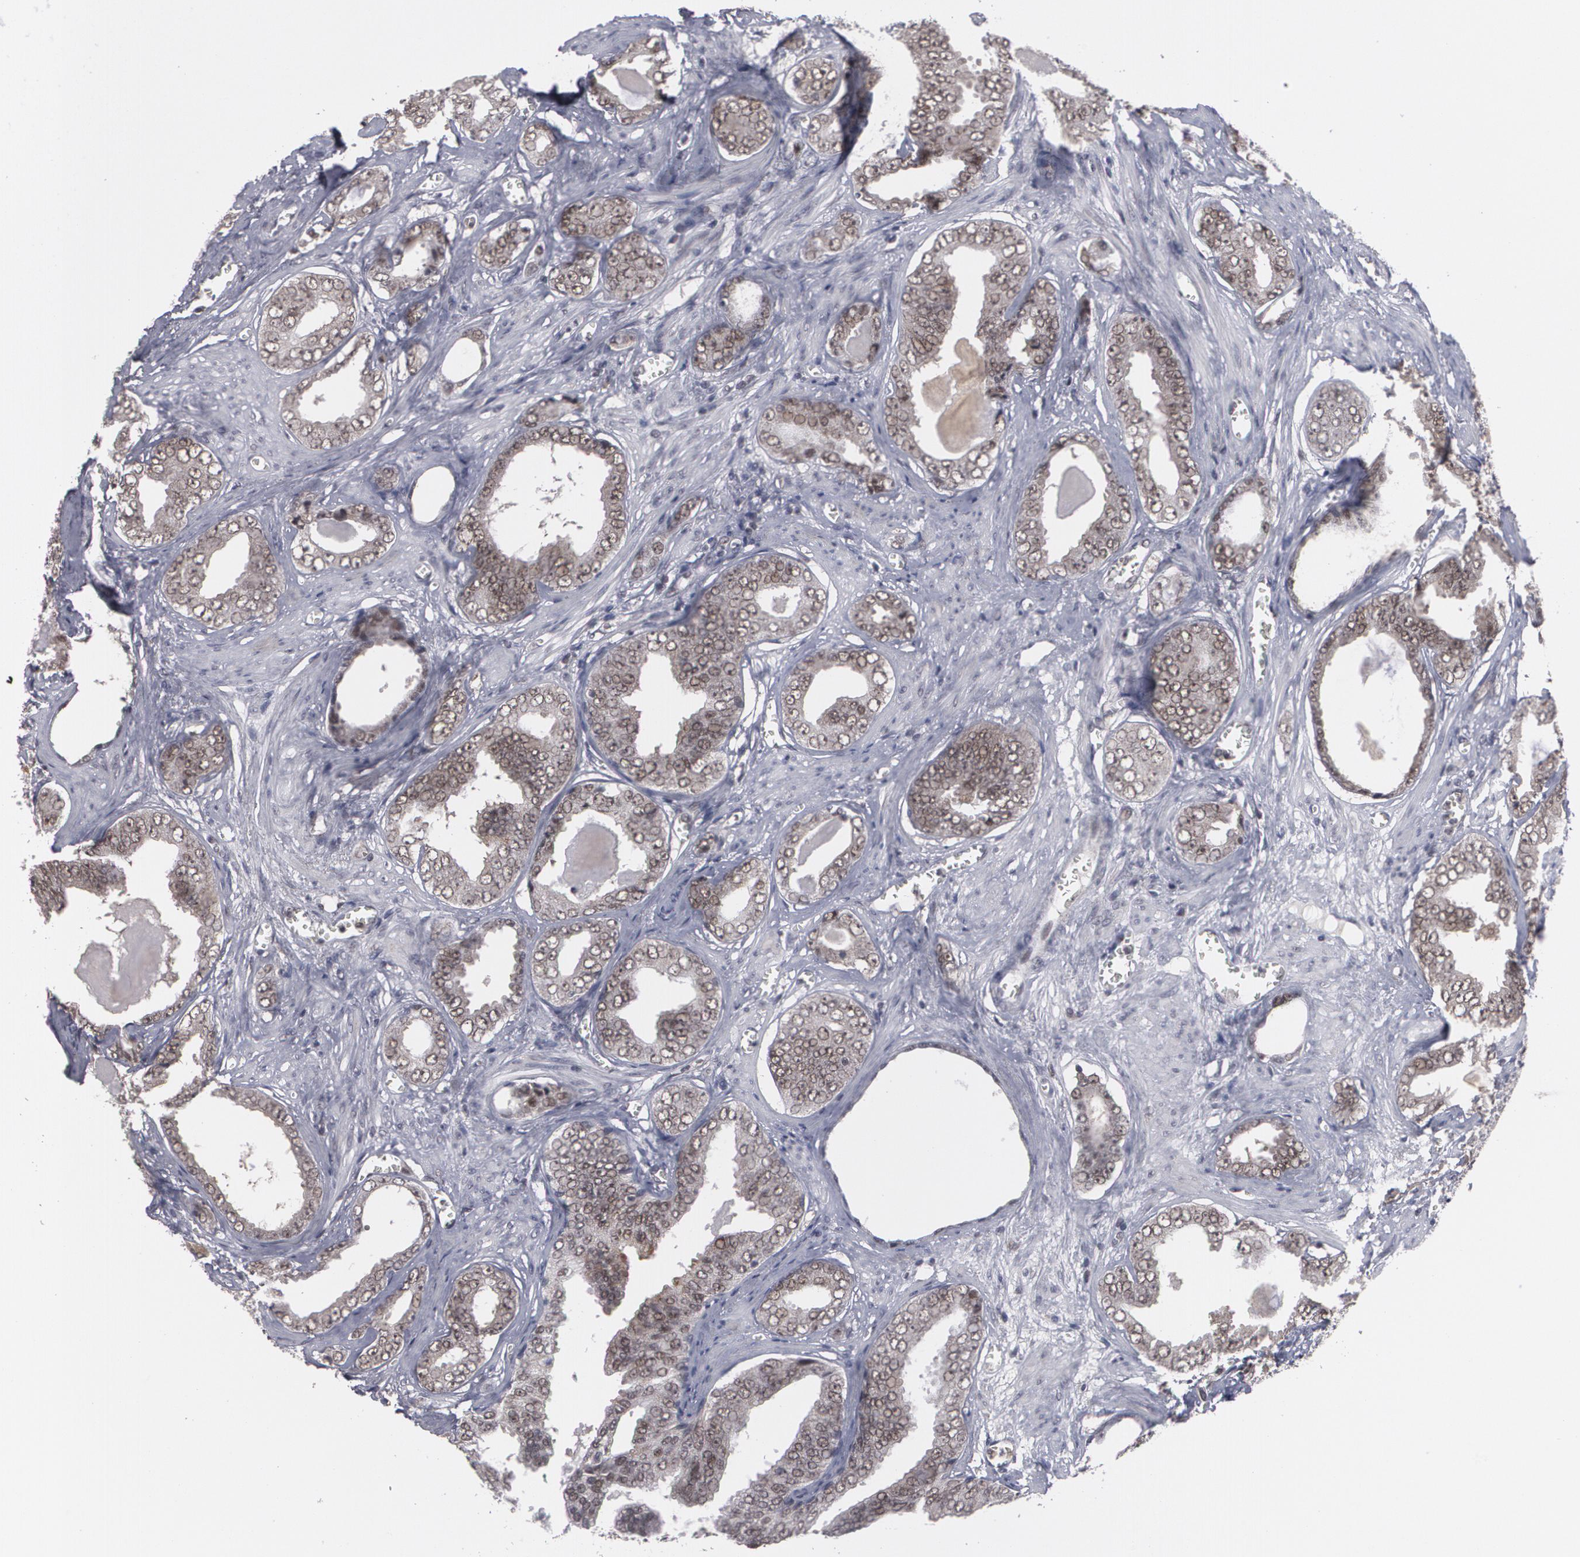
{"staining": {"intensity": "weak", "quantity": "<25%", "location": "nuclear"}, "tissue": "prostate cancer", "cell_type": "Tumor cells", "image_type": "cancer", "snomed": [{"axis": "morphology", "description": "Adenocarcinoma, Medium grade"}, {"axis": "topography", "description": "Prostate"}], "caption": "Immunohistochemistry (IHC) photomicrograph of human adenocarcinoma (medium-grade) (prostate) stained for a protein (brown), which displays no staining in tumor cells.", "gene": "INTS6", "patient": {"sex": "male", "age": 79}}